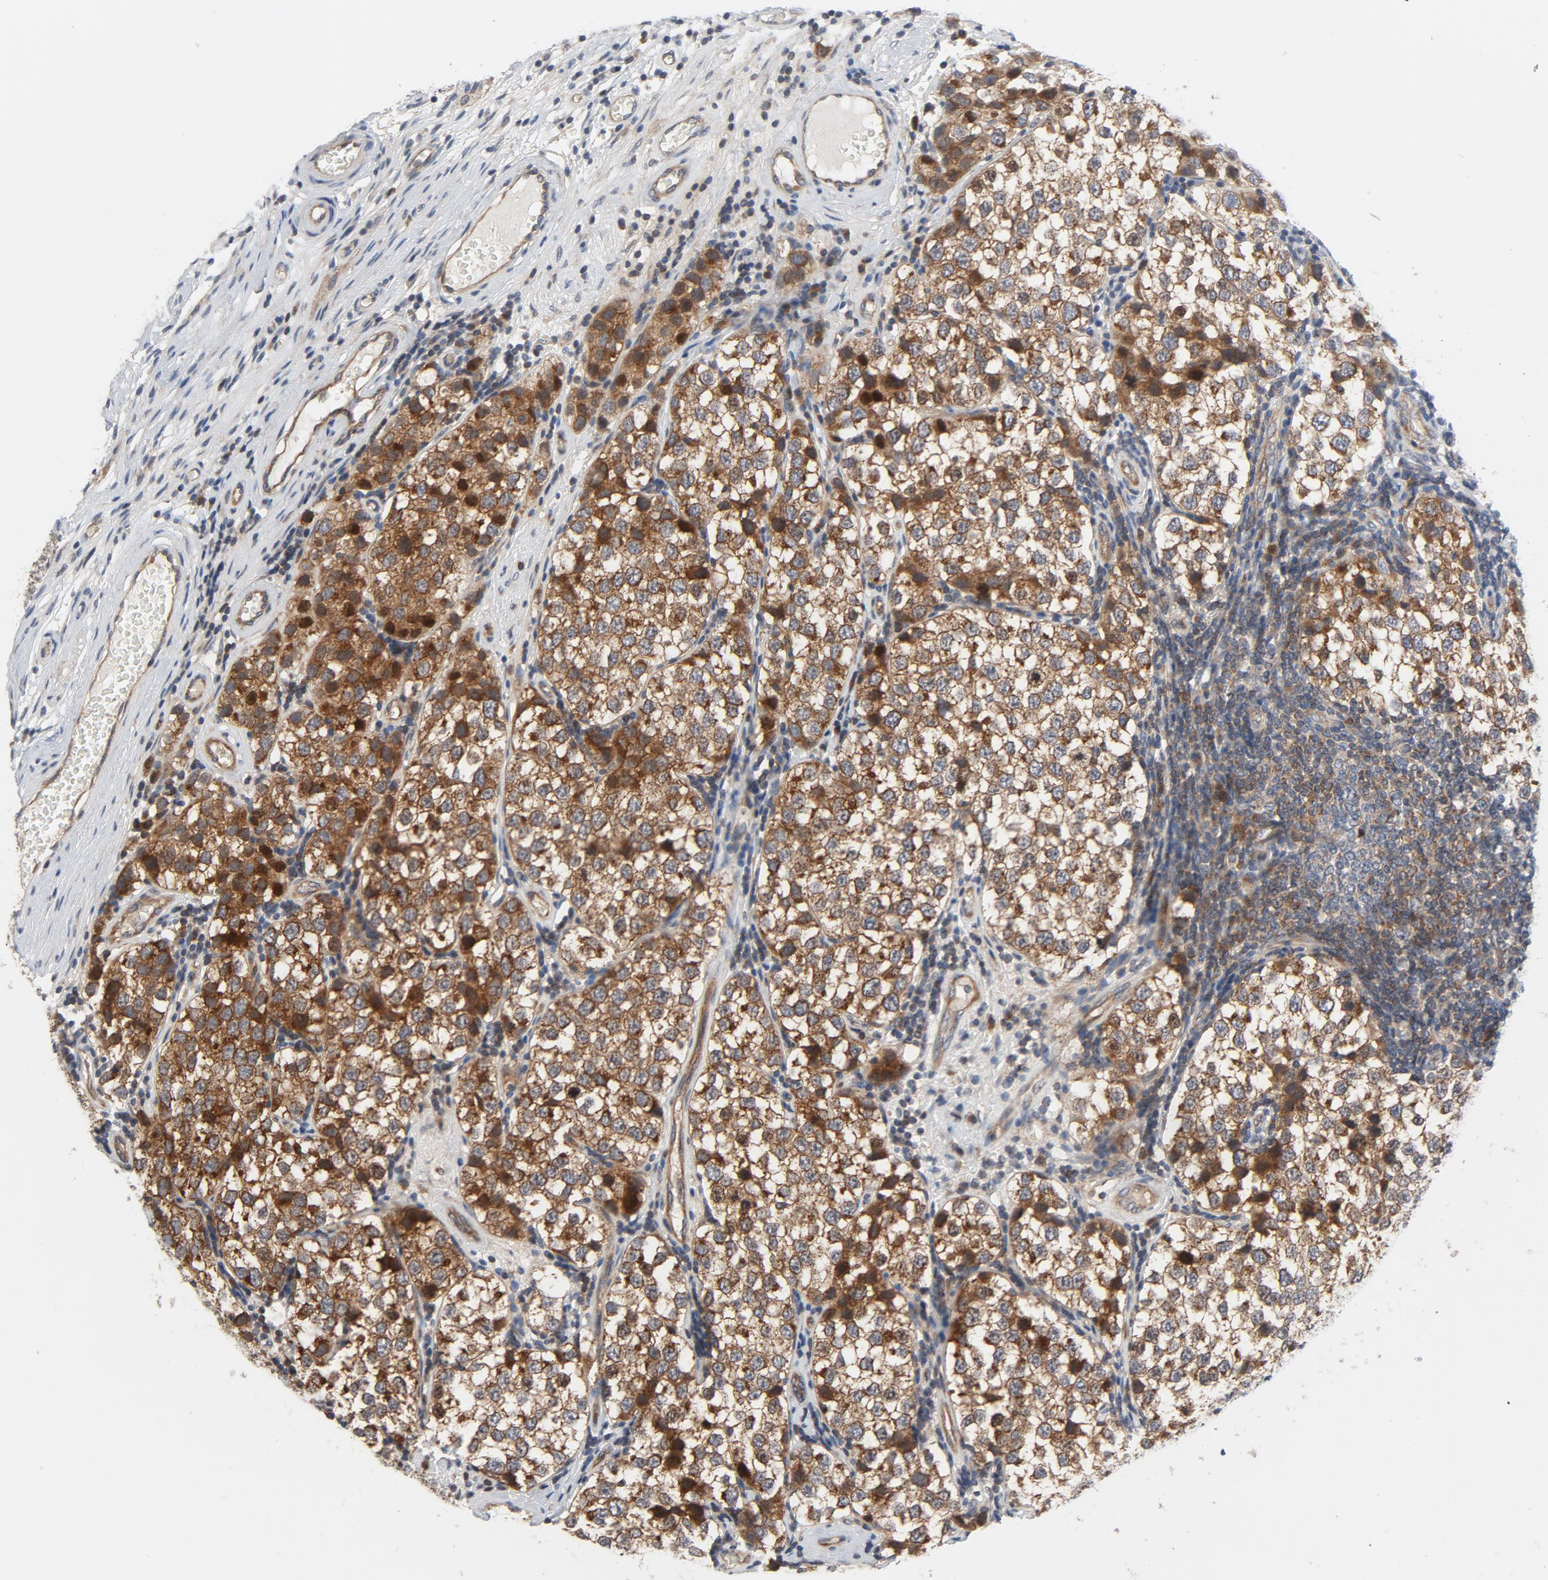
{"staining": {"intensity": "strong", "quantity": ">75%", "location": "cytoplasmic/membranous"}, "tissue": "testis cancer", "cell_type": "Tumor cells", "image_type": "cancer", "snomed": [{"axis": "morphology", "description": "Seminoma, NOS"}, {"axis": "topography", "description": "Testis"}], "caption": "Testis cancer stained with a brown dye displays strong cytoplasmic/membranous positive positivity in approximately >75% of tumor cells.", "gene": "TSG101", "patient": {"sex": "male", "age": 39}}